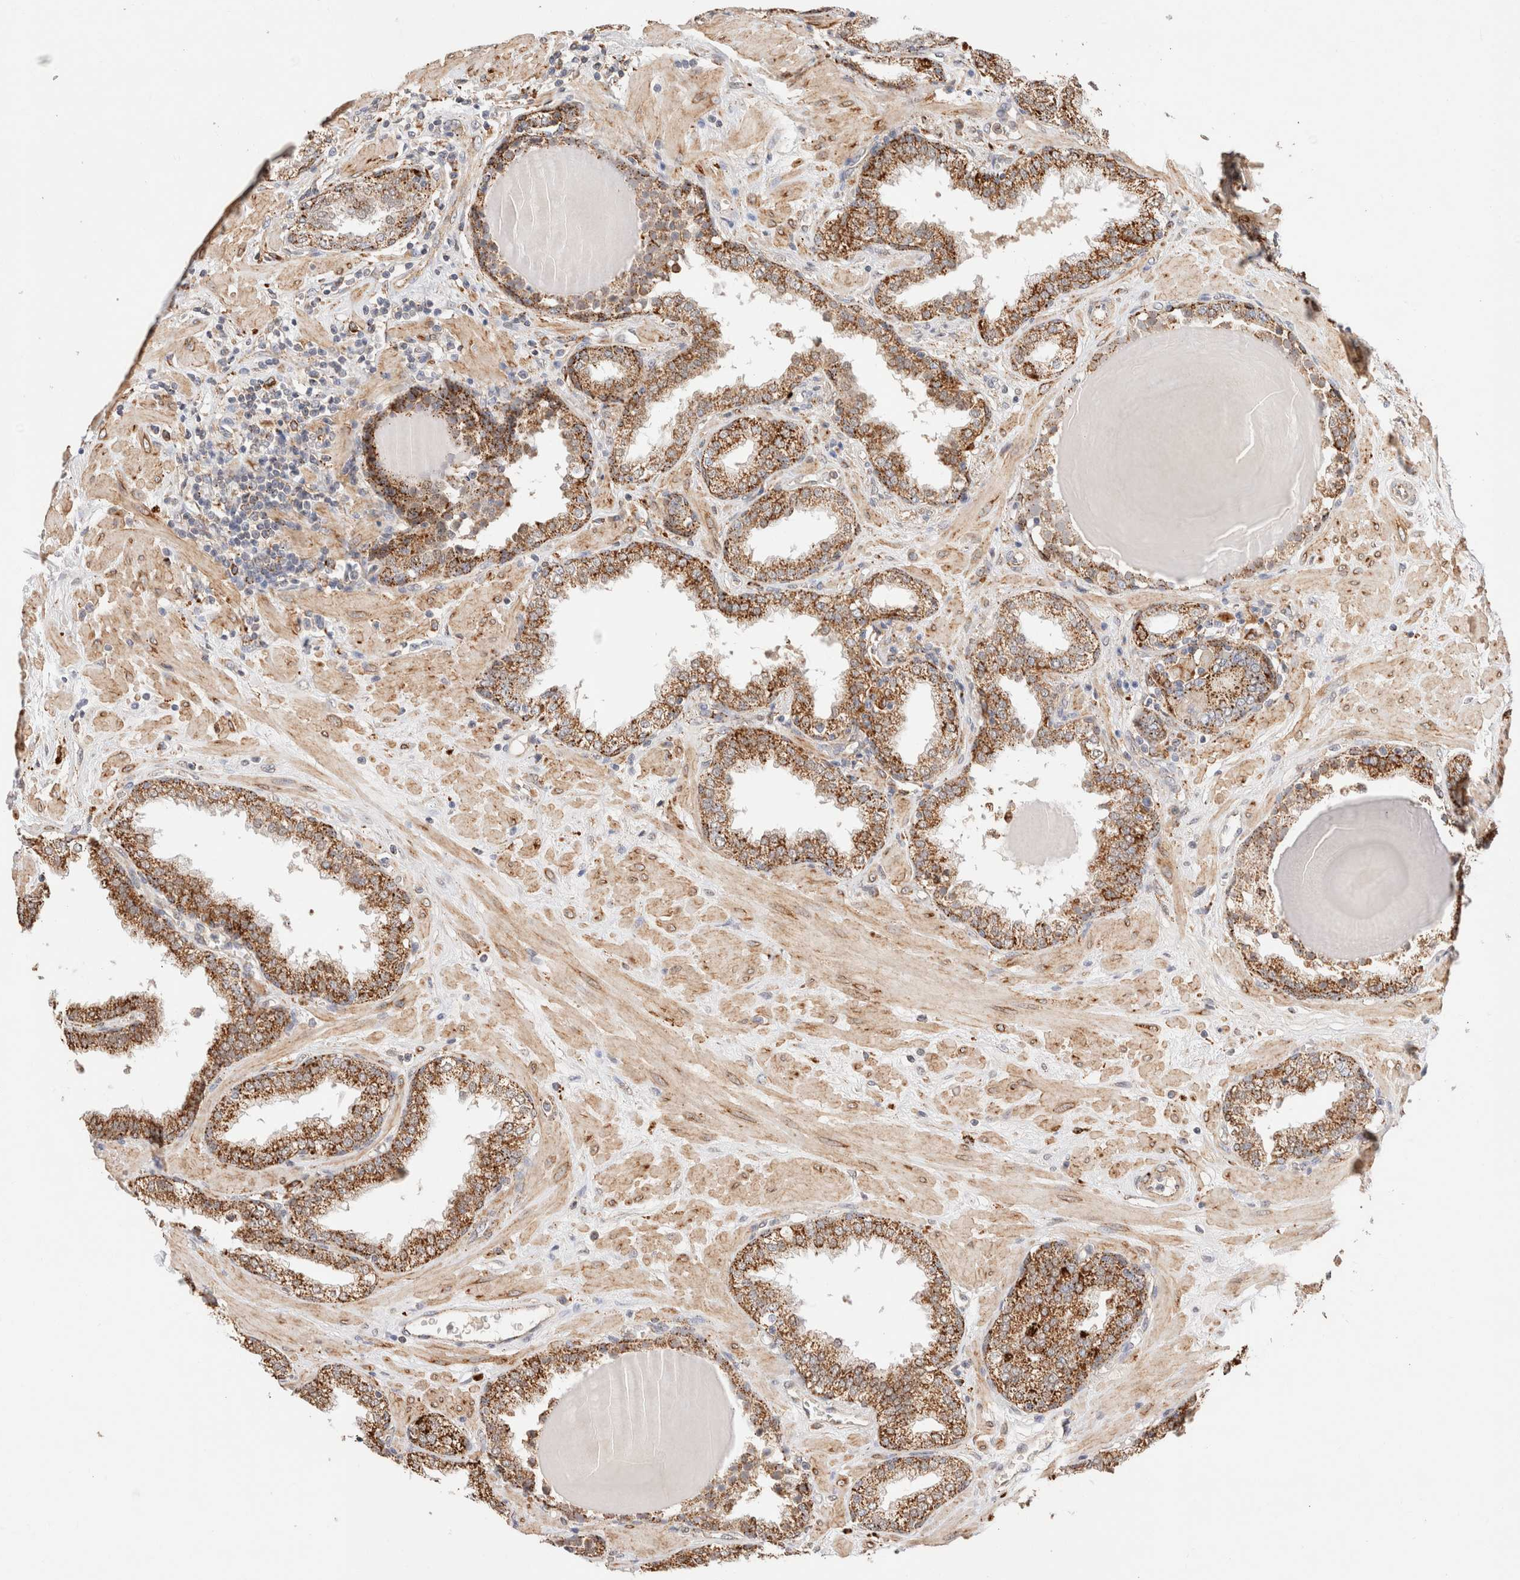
{"staining": {"intensity": "strong", "quantity": ">75%", "location": "cytoplasmic/membranous"}, "tissue": "prostate", "cell_type": "Glandular cells", "image_type": "normal", "snomed": [{"axis": "morphology", "description": "Normal tissue, NOS"}, {"axis": "topography", "description": "Prostate"}], "caption": "IHC of unremarkable human prostate displays high levels of strong cytoplasmic/membranous positivity in approximately >75% of glandular cells.", "gene": "RABEPK", "patient": {"sex": "male", "age": 51}}